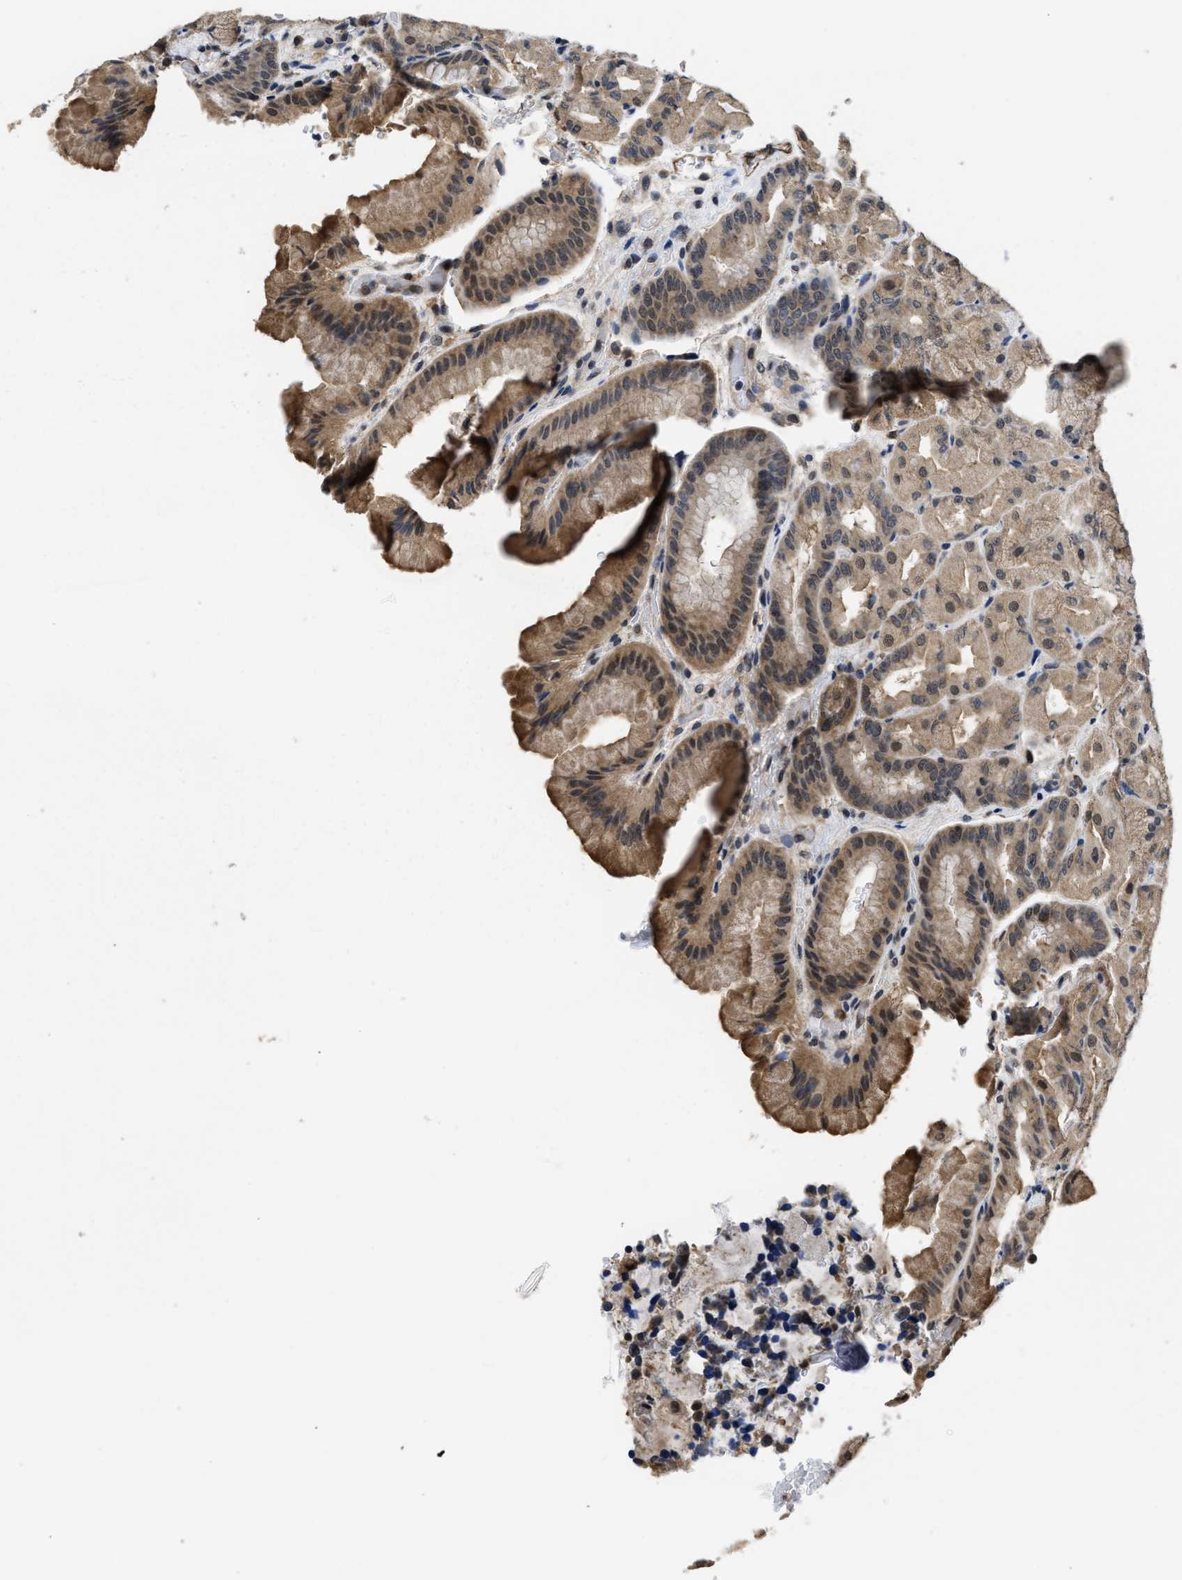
{"staining": {"intensity": "moderate", "quantity": ">75%", "location": "cytoplasmic/membranous"}, "tissue": "stomach", "cell_type": "Glandular cells", "image_type": "normal", "snomed": [{"axis": "morphology", "description": "Normal tissue, NOS"}, {"axis": "morphology", "description": "Carcinoid, malignant, NOS"}, {"axis": "topography", "description": "Stomach, upper"}], "caption": "Immunohistochemistry (IHC) photomicrograph of benign stomach: stomach stained using immunohistochemistry reveals medium levels of moderate protein expression localized specifically in the cytoplasmic/membranous of glandular cells, appearing as a cytoplasmic/membranous brown color.", "gene": "MCOLN2", "patient": {"sex": "male", "age": 39}}